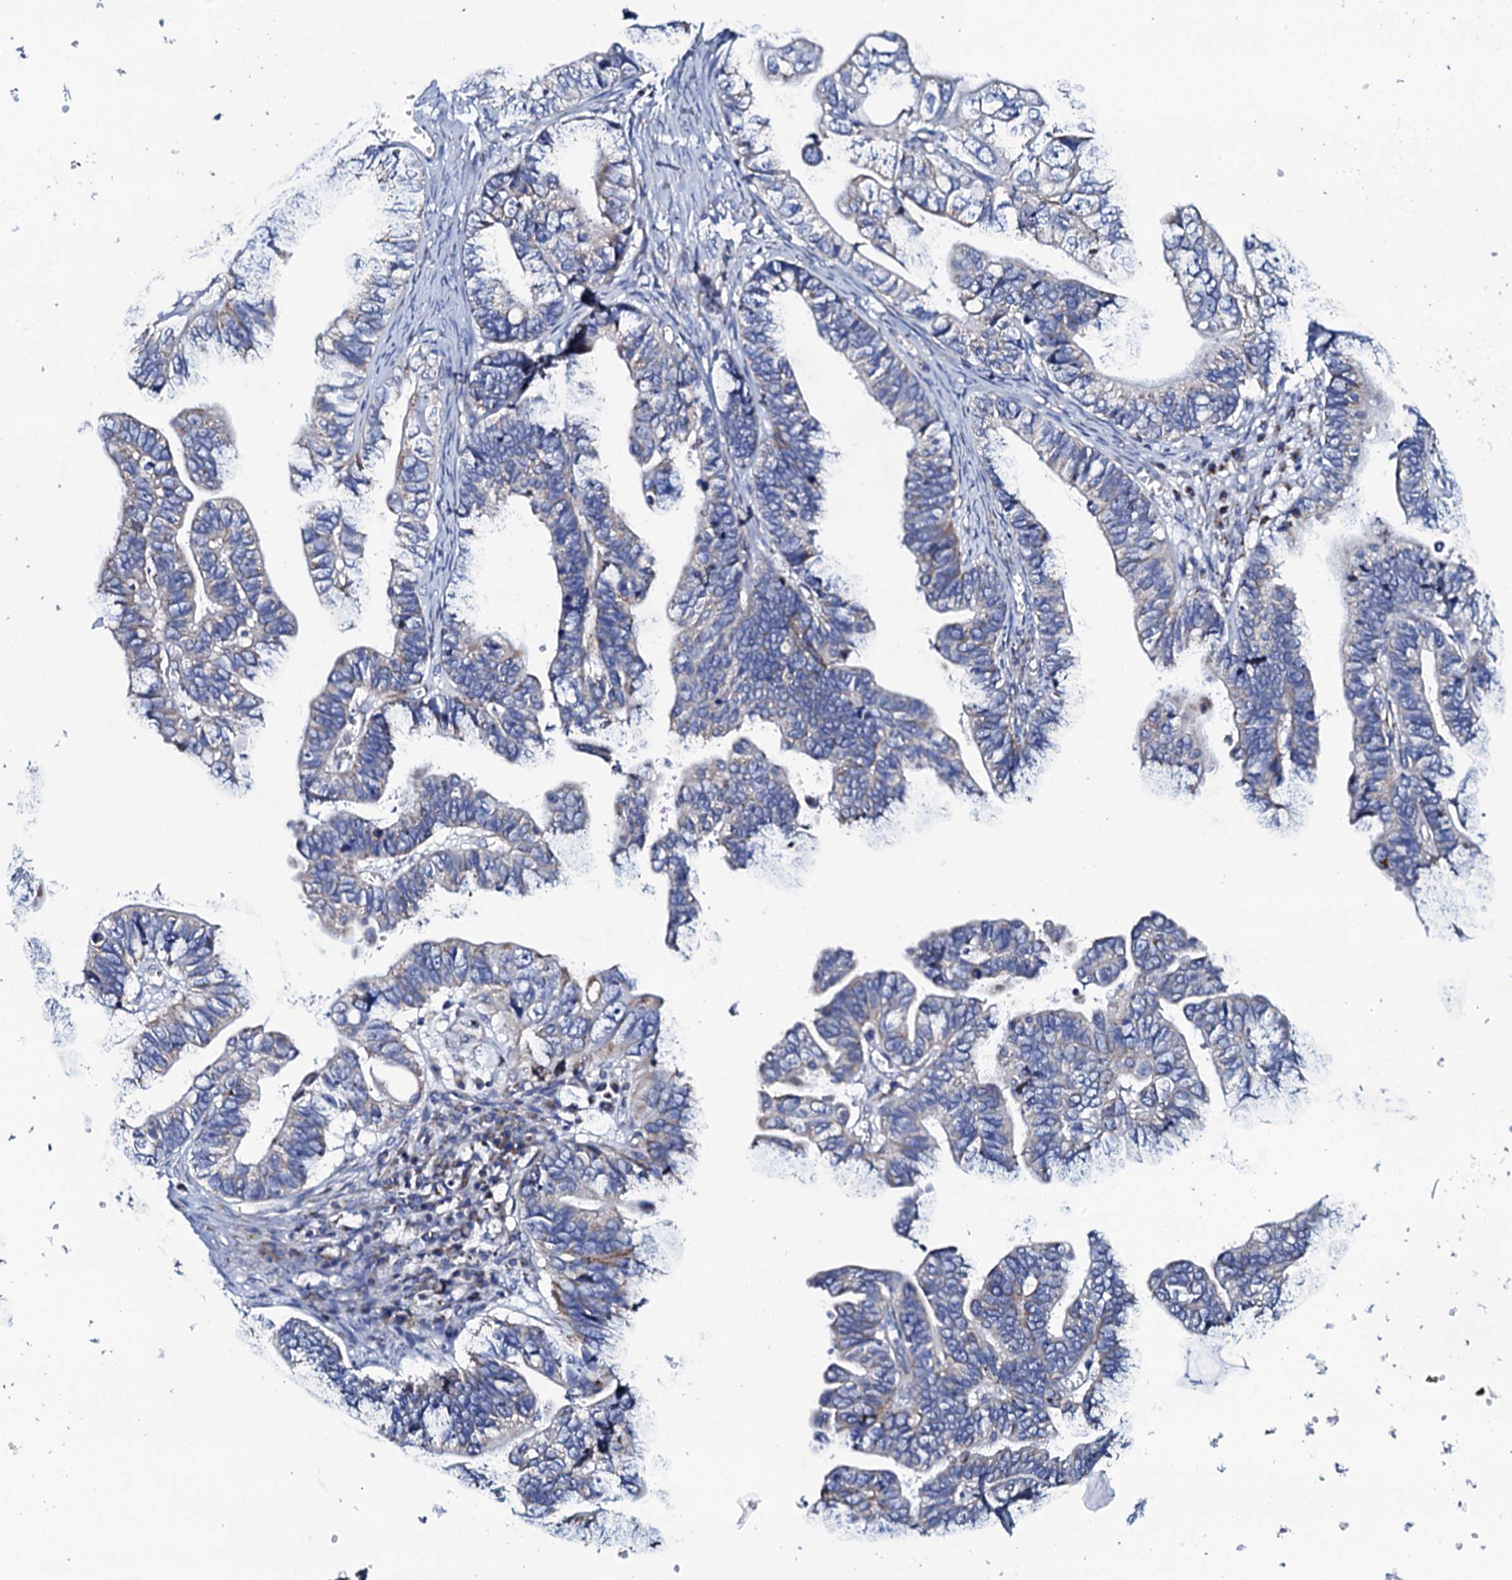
{"staining": {"intensity": "negative", "quantity": "none", "location": "none"}, "tissue": "ovarian cancer", "cell_type": "Tumor cells", "image_type": "cancer", "snomed": [{"axis": "morphology", "description": "Cystadenocarcinoma, serous, NOS"}, {"axis": "topography", "description": "Ovary"}], "caption": "Immunohistochemical staining of ovarian cancer shows no significant positivity in tumor cells.", "gene": "SLC37A4", "patient": {"sex": "female", "age": 56}}